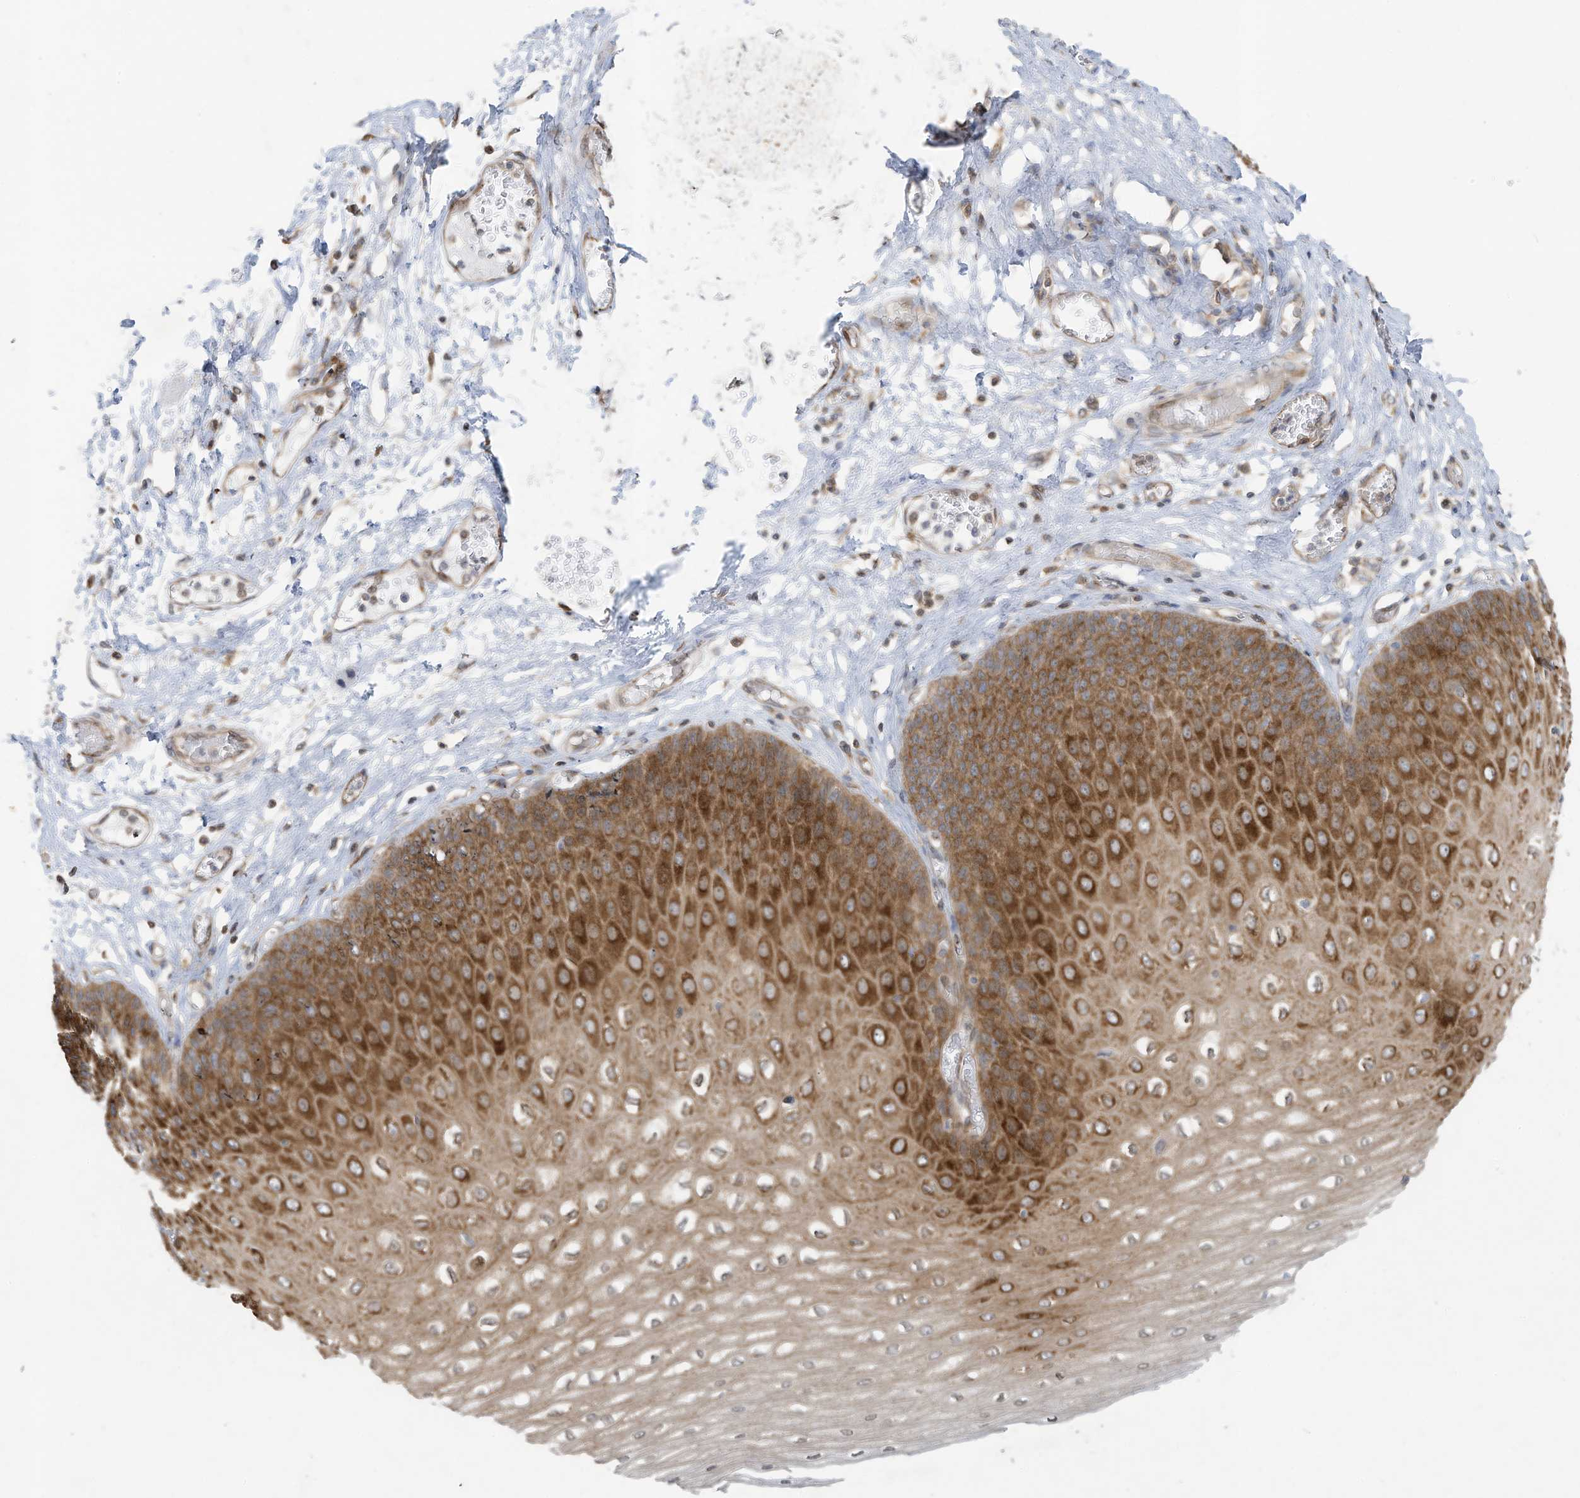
{"staining": {"intensity": "moderate", "quantity": ">75%", "location": "cytoplasmic/membranous"}, "tissue": "esophagus", "cell_type": "Squamous epithelial cells", "image_type": "normal", "snomed": [{"axis": "morphology", "description": "Normal tissue, NOS"}, {"axis": "topography", "description": "Esophagus"}], "caption": "Esophagus stained with a protein marker displays moderate staining in squamous epithelial cells.", "gene": "USE1", "patient": {"sex": "male", "age": 60}}